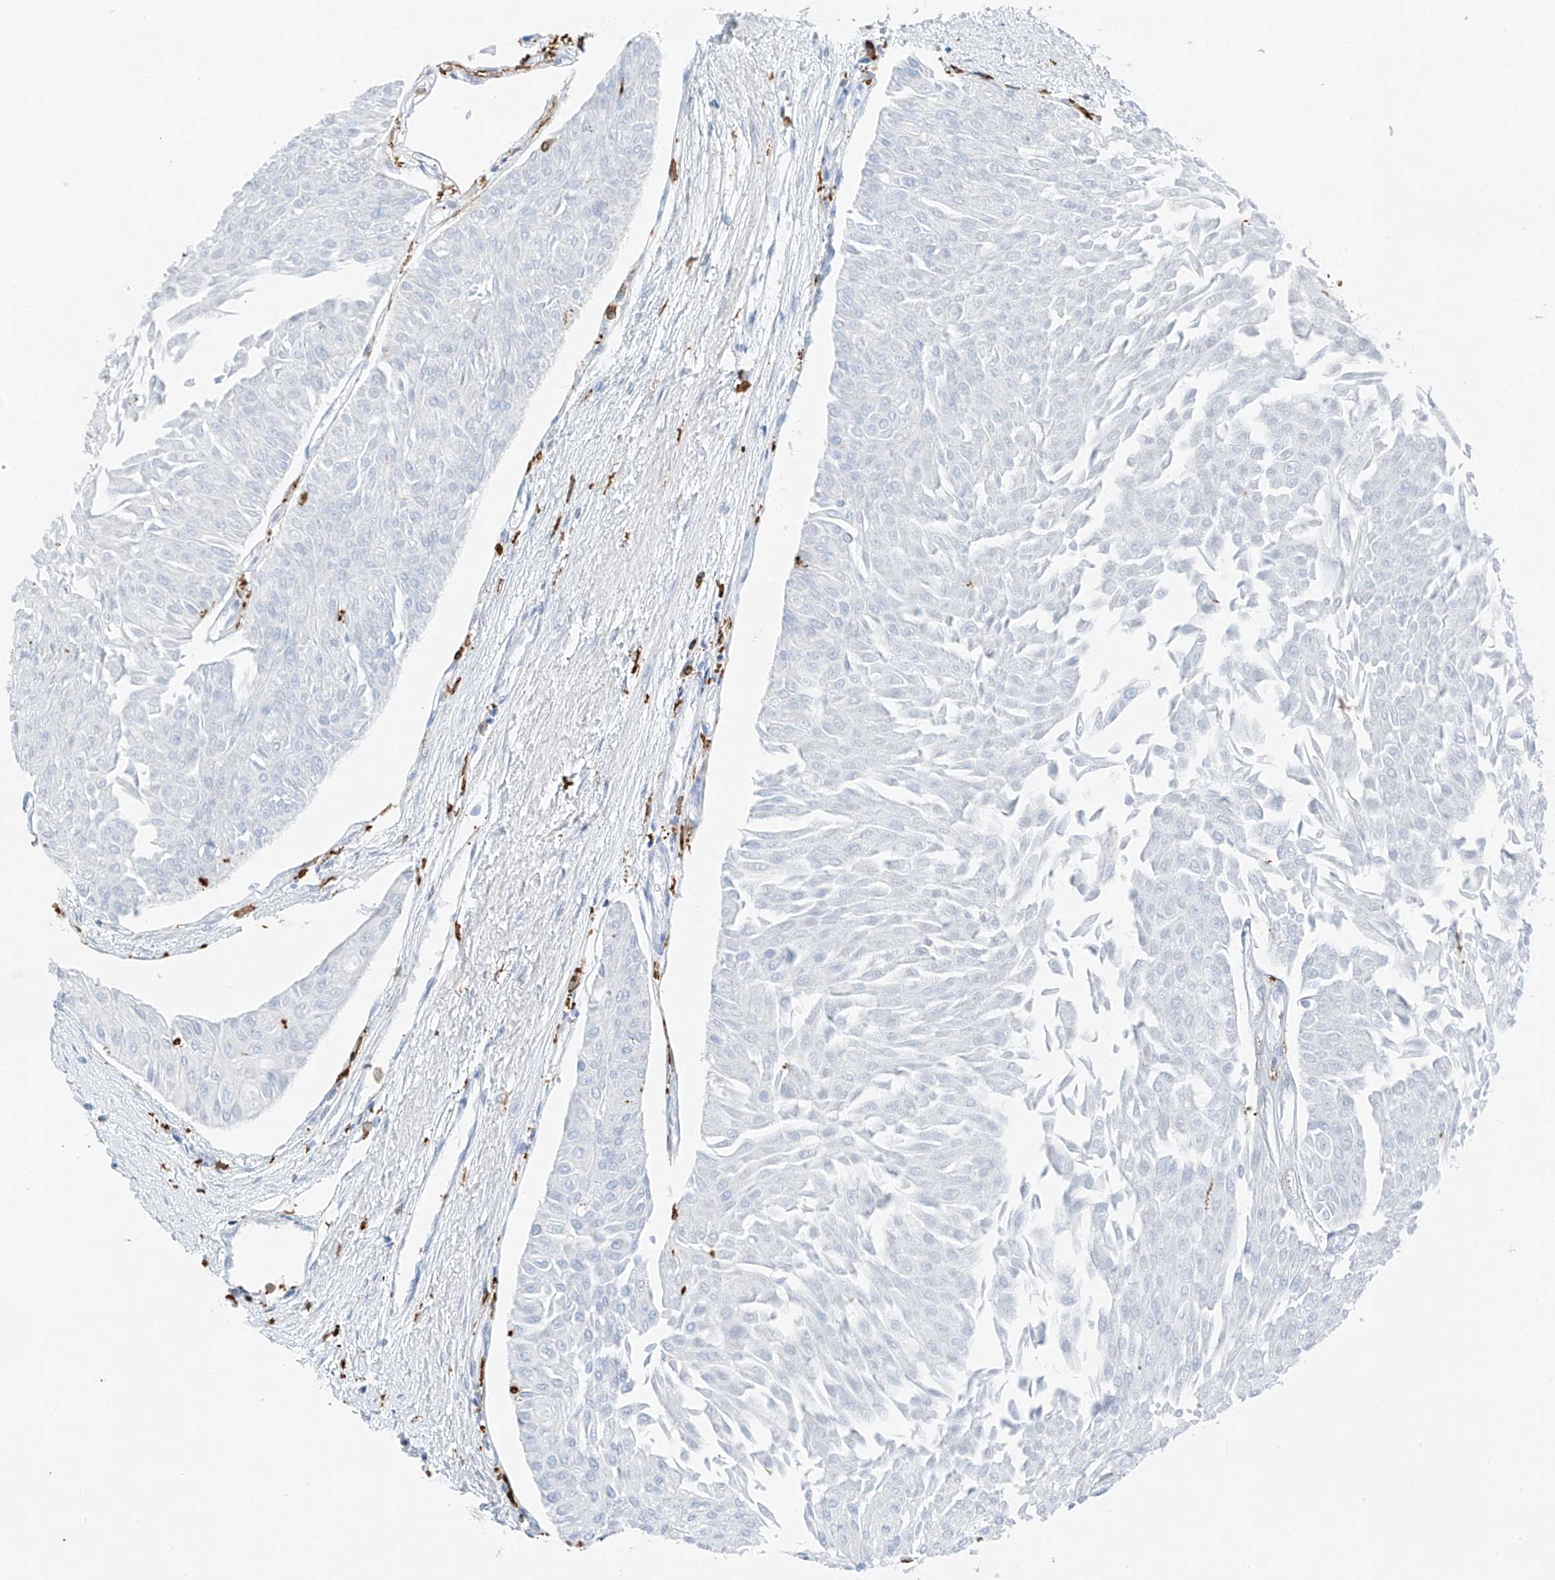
{"staining": {"intensity": "negative", "quantity": "none", "location": "none"}, "tissue": "urothelial cancer", "cell_type": "Tumor cells", "image_type": "cancer", "snomed": [{"axis": "morphology", "description": "Urothelial carcinoma, Low grade"}, {"axis": "topography", "description": "Urinary bladder"}], "caption": "The micrograph reveals no staining of tumor cells in urothelial carcinoma (low-grade). The staining was performed using DAB to visualize the protein expression in brown, while the nuclei were stained in blue with hematoxylin (Magnification: 20x).", "gene": "TBXAS1", "patient": {"sex": "male", "age": 67}}